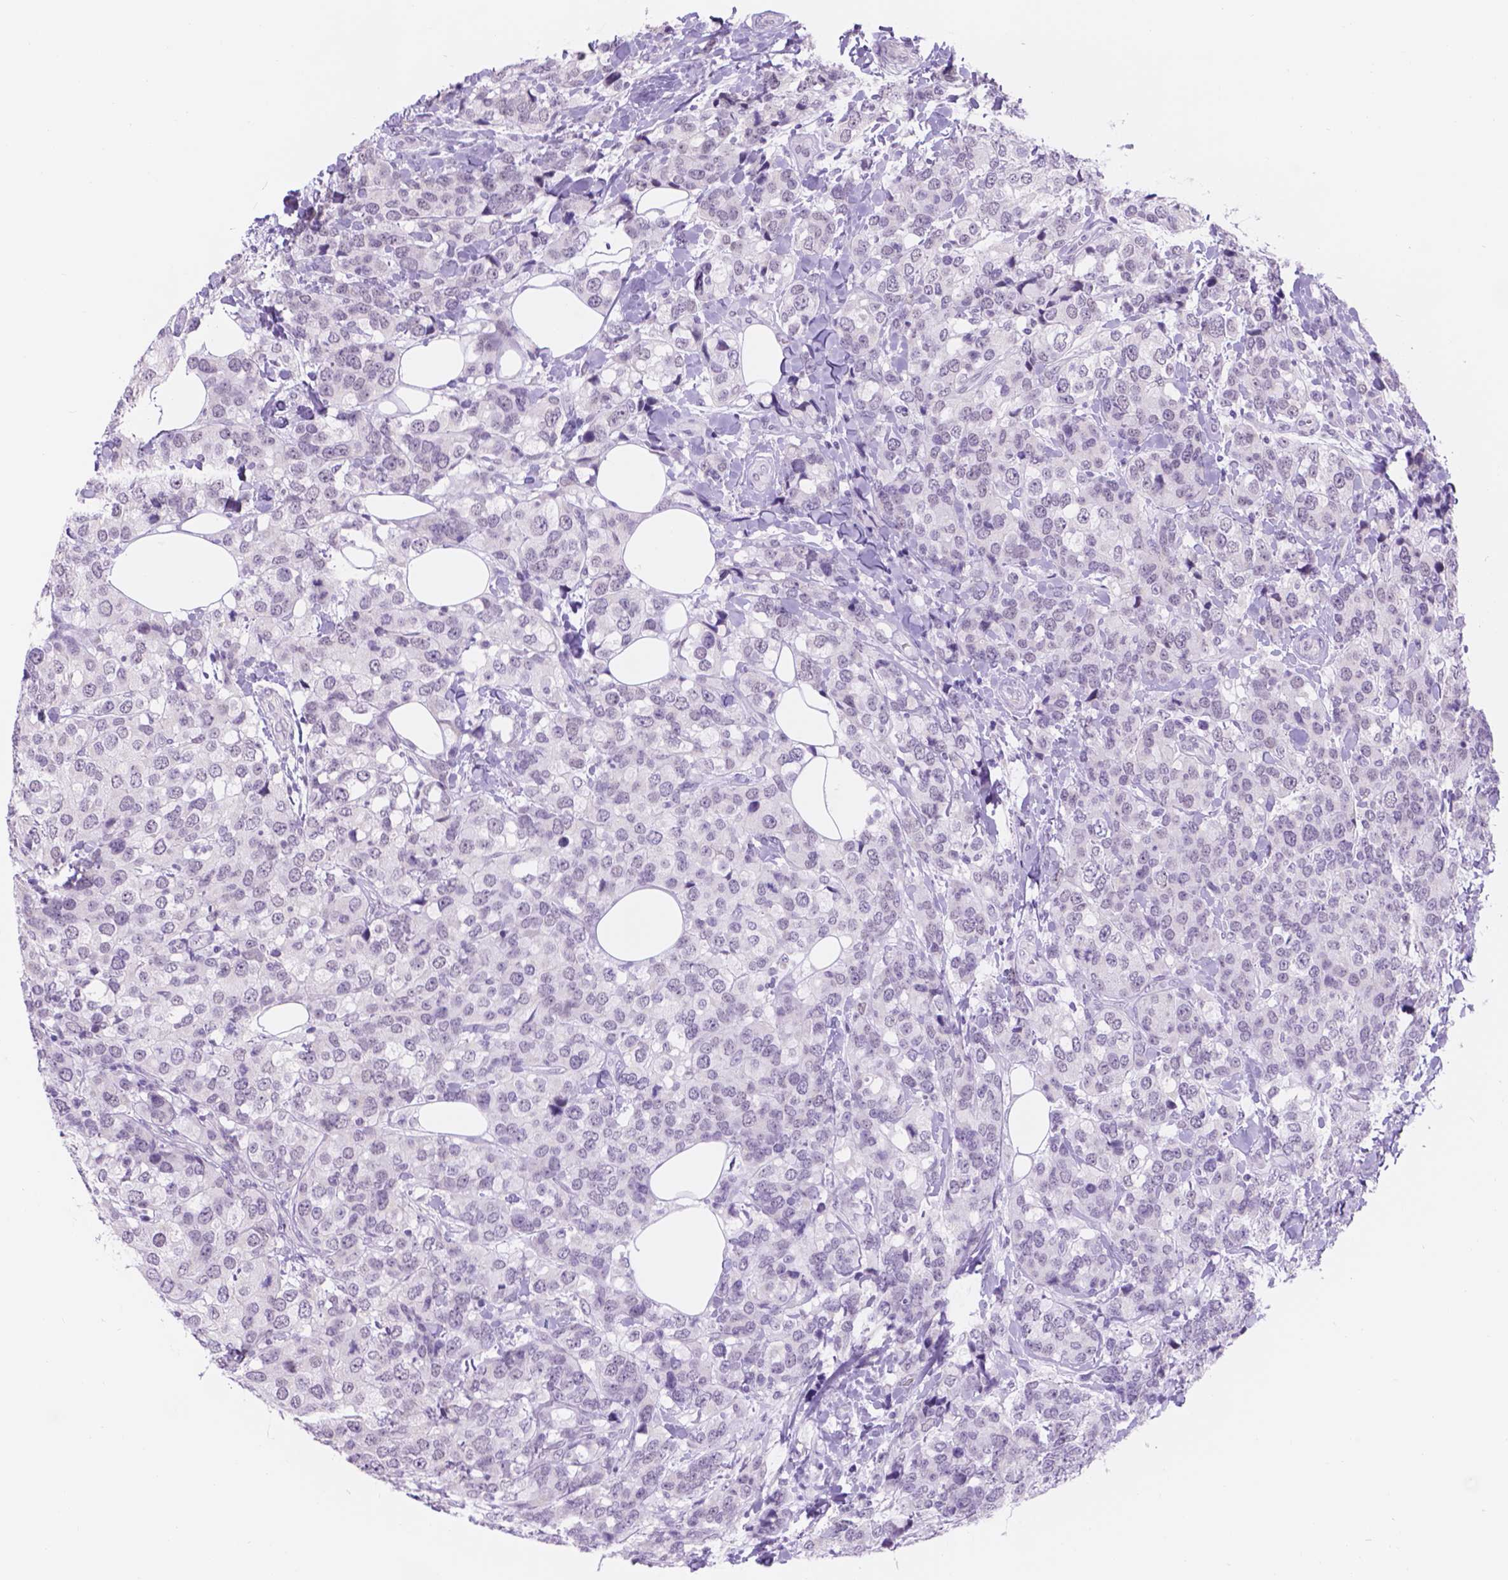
{"staining": {"intensity": "negative", "quantity": "none", "location": "none"}, "tissue": "breast cancer", "cell_type": "Tumor cells", "image_type": "cancer", "snomed": [{"axis": "morphology", "description": "Lobular carcinoma"}, {"axis": "topography", "description": "Breast"}], "caption": "Histopathology image shows no significant protein staining in tumor cells of lobular carcinoma (breast).", "gene": "DCC", "patient": {"sex": "female", "age": 59}}